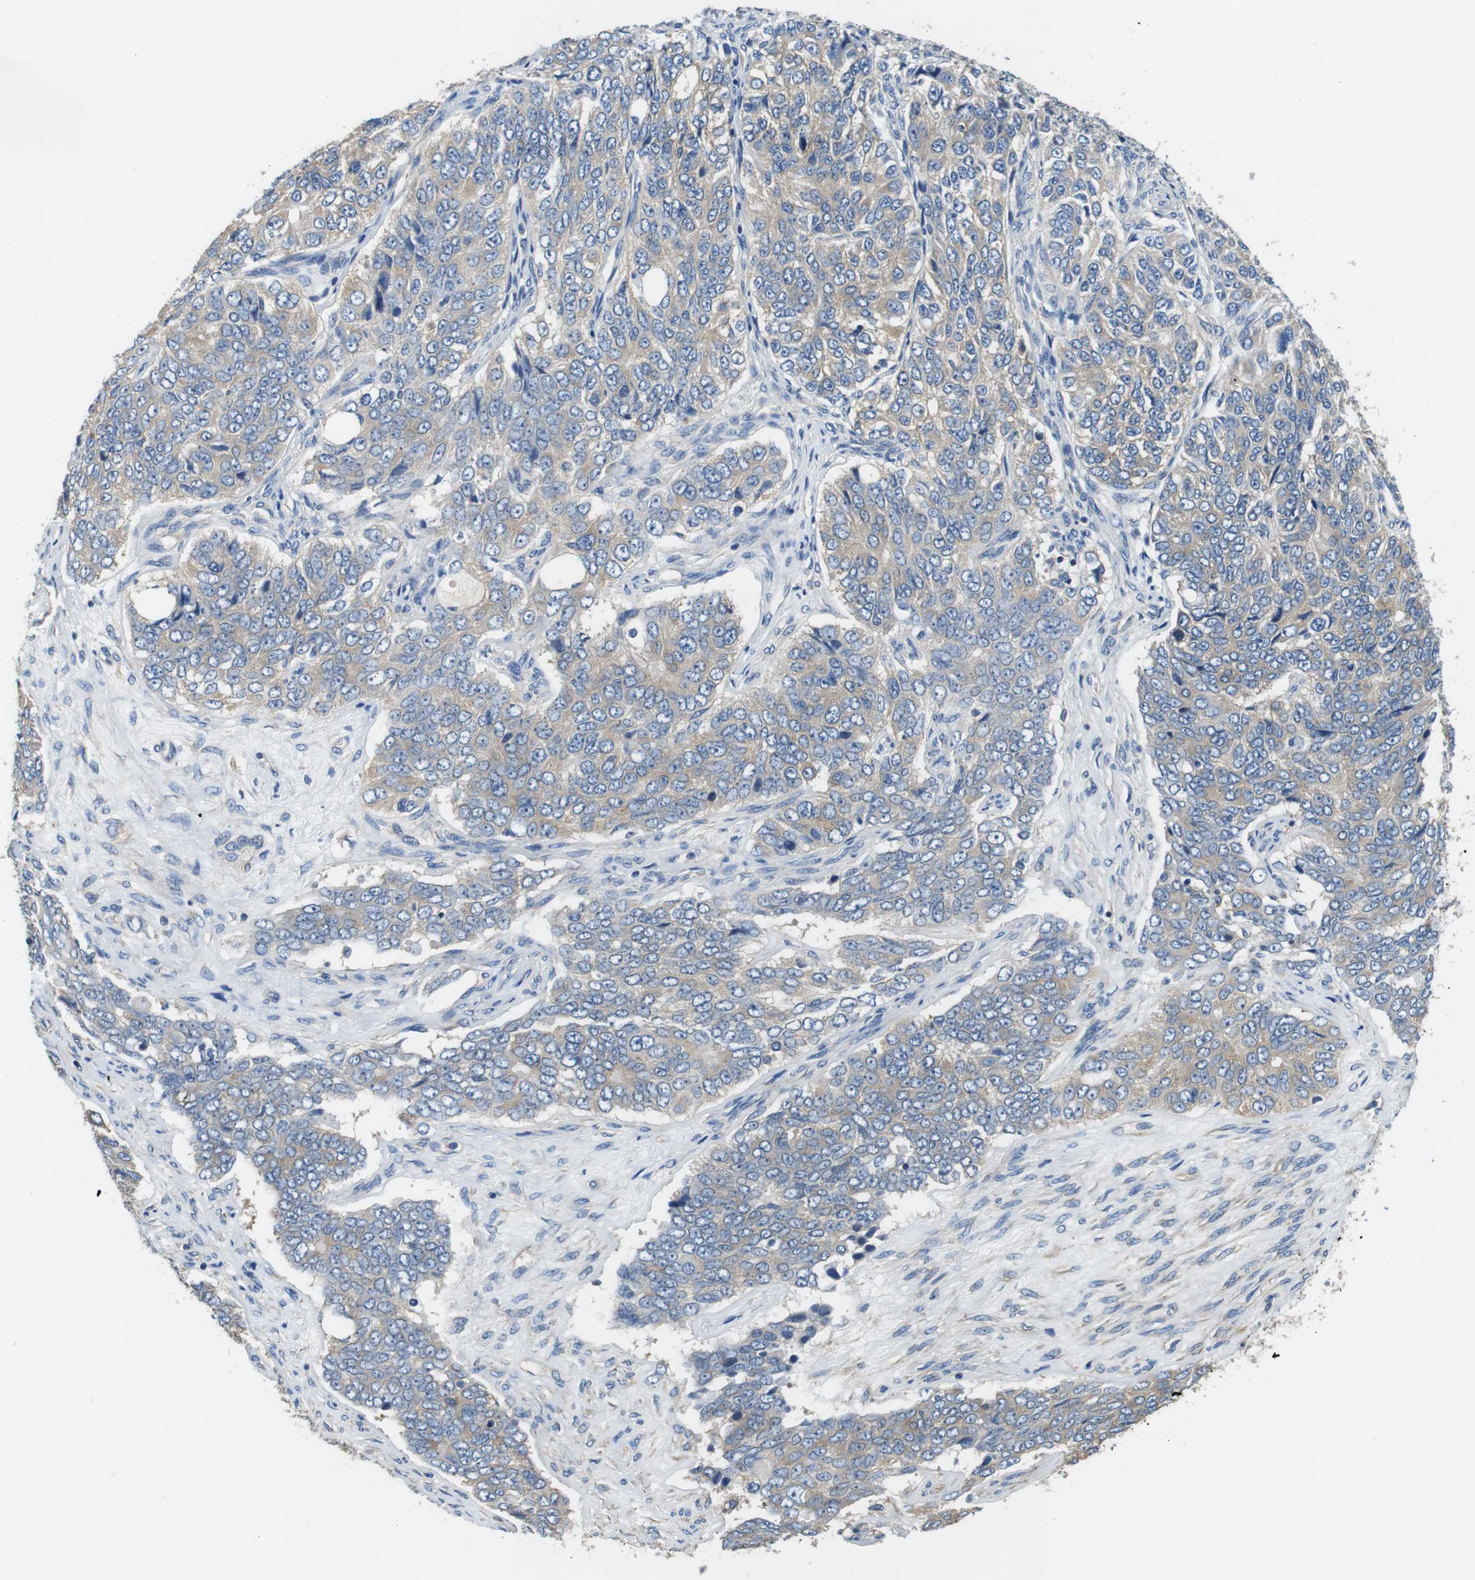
{"staining": {"intensity": "weak", "quantity": ">75%", "location": "cytoplasmic/membranous"}, "tissue": "ovarian cancer", "cell_type": "Tumor cells", "image_type": "cancer", "snomed": [{"axis": "morphology", "description": "Carcinoma, endometroid"}, {"axis": "topography", "description": "Ovary"}], "caption": "Immunohistochemical staining of ovarian endometroid carcinoma demonstrates low levels of weak cytoplasmic/membranous protein positivity in about >75% of tumor cells.", "gene": "DENND4C", "patient": {"sex": "female", "age": 51}}